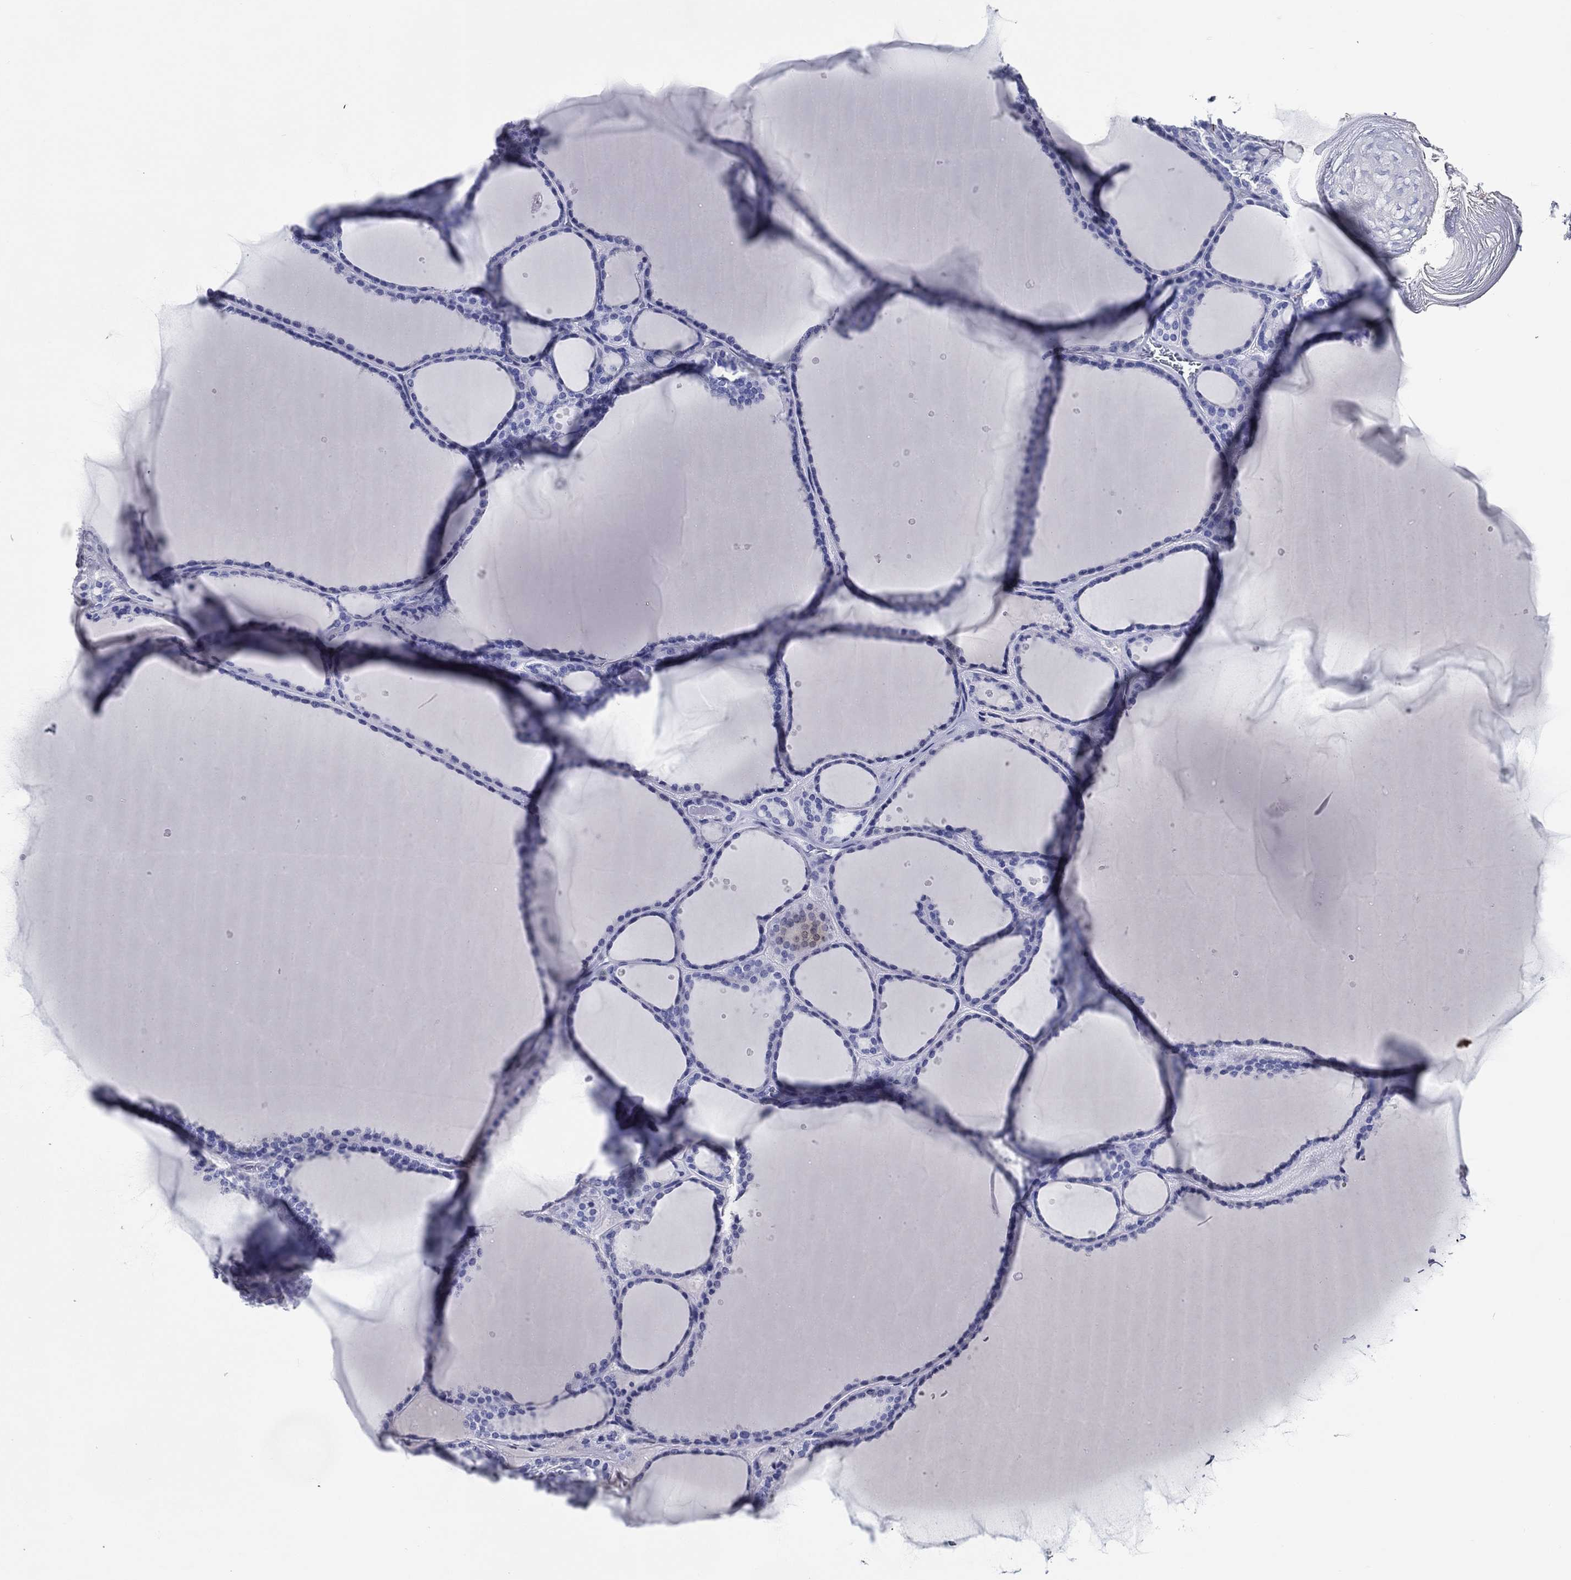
{"staining": {"intensity": "negative", "quantity": "none", "location": "none"}, "tissue": "thyroid gland", "cell_type": "Glandular cells", "image_type": "normal", "snomed": [{"axis": "morphology", "description": "Normal tissue, NOS"}, {"axis": "topography", "description": "Thyroid gland"}], "caption": "This micrograph is of normal thyroid gland stained with immunohistochemistry to label a protein in brown with the nuclei are counter-stained blue. There is no expression in glandular cells.", "gene": "ACE2", "patient": {"sex": "male", "age": 63}}